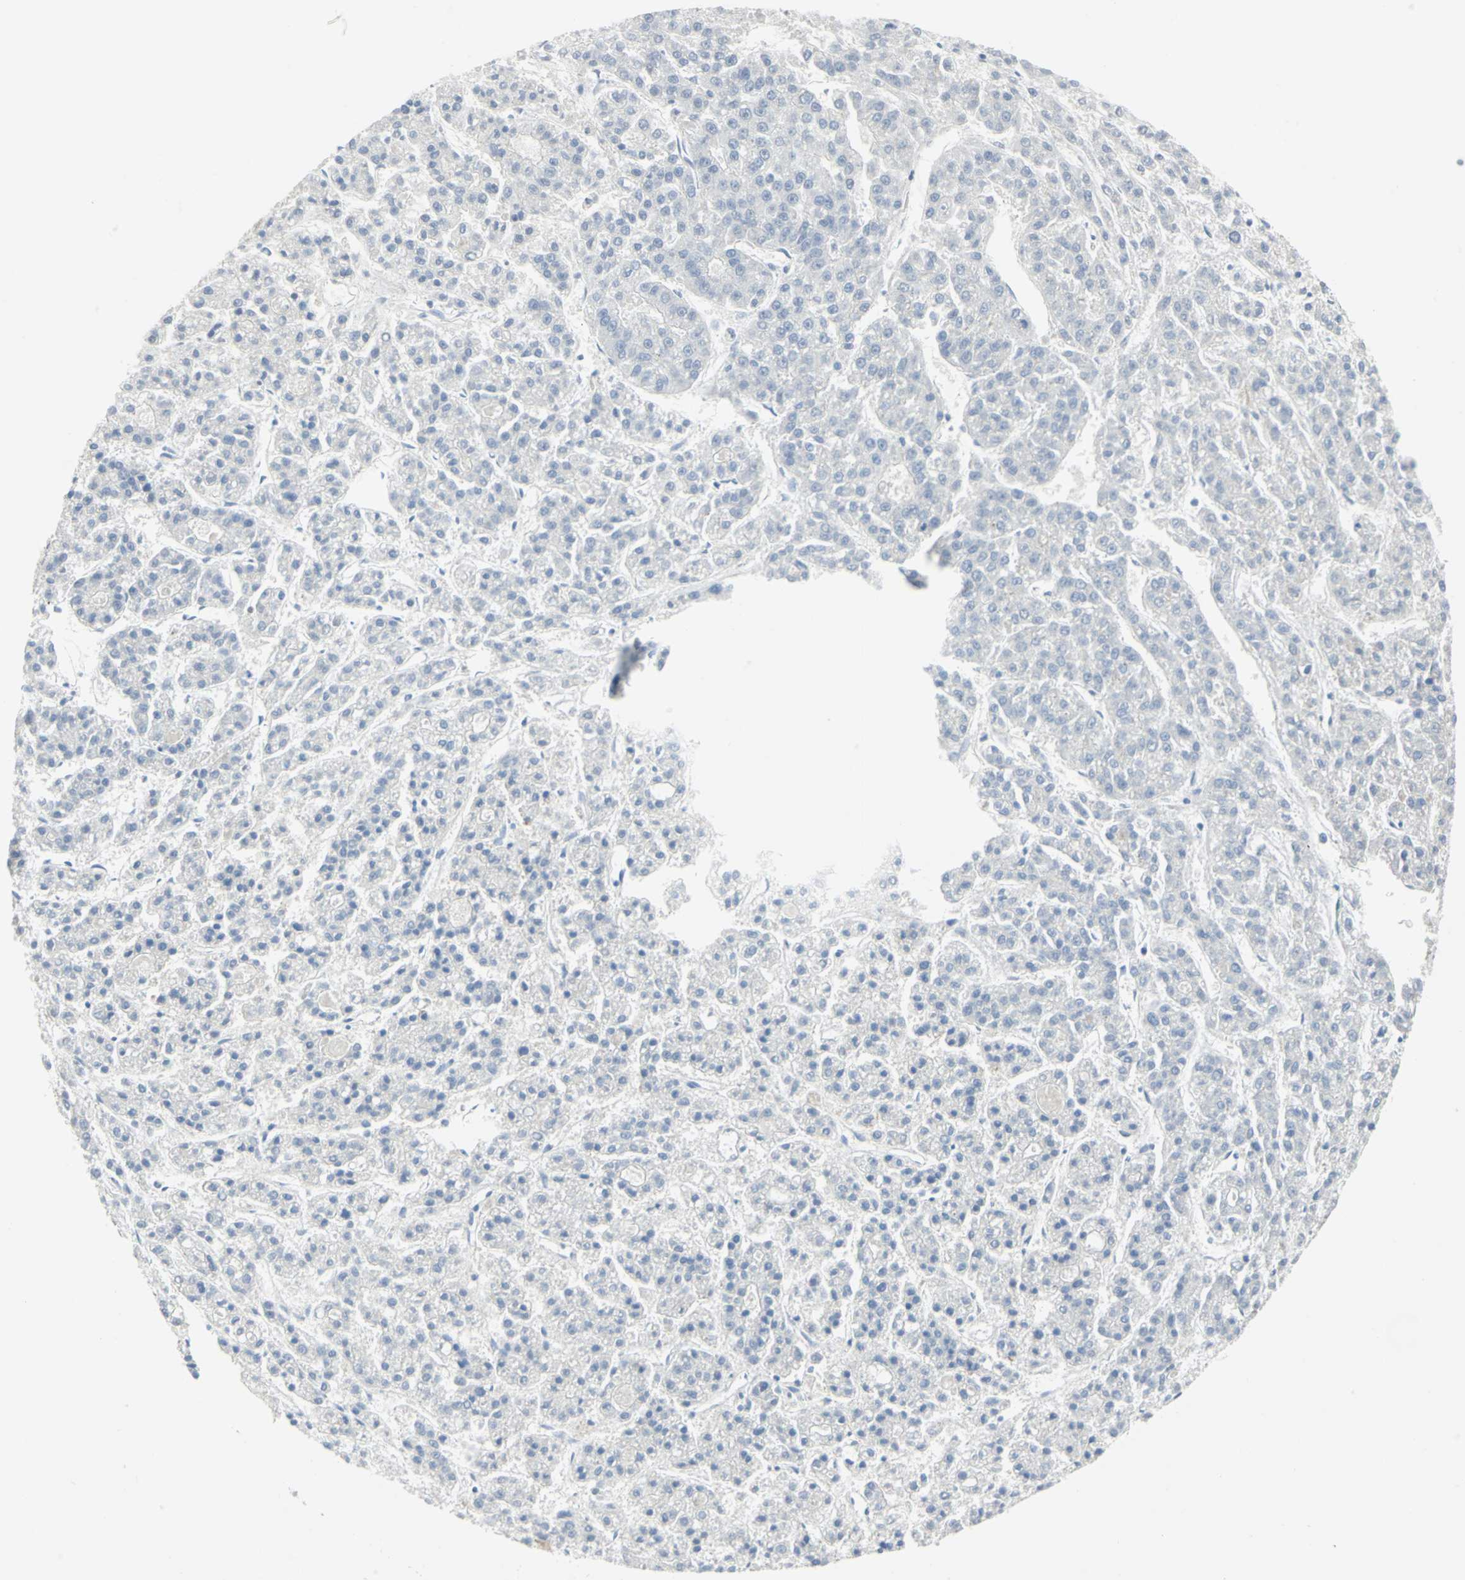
{"staining": {"intensity": "negative", "quantity": "none", "location": "none"}, "tissue": "liver cancer", "cell_type": "Tumor cells", "image_type": "cancer", "snomed": [{"axis": "morphology", "description": "Carcinoma, Hepatocellular, NOS"}, {"axis": "topography", "description": "Liver"}], "caption": "Immunohistochemistry (IHC) image of neoplastic tissue: liver cancer (hepatocellular carcinoma) stained with DAB exhibits no significant protein expression in tumor cells.", "gene": "GPR3", "patient": {"sex": "male", "age": 70}}